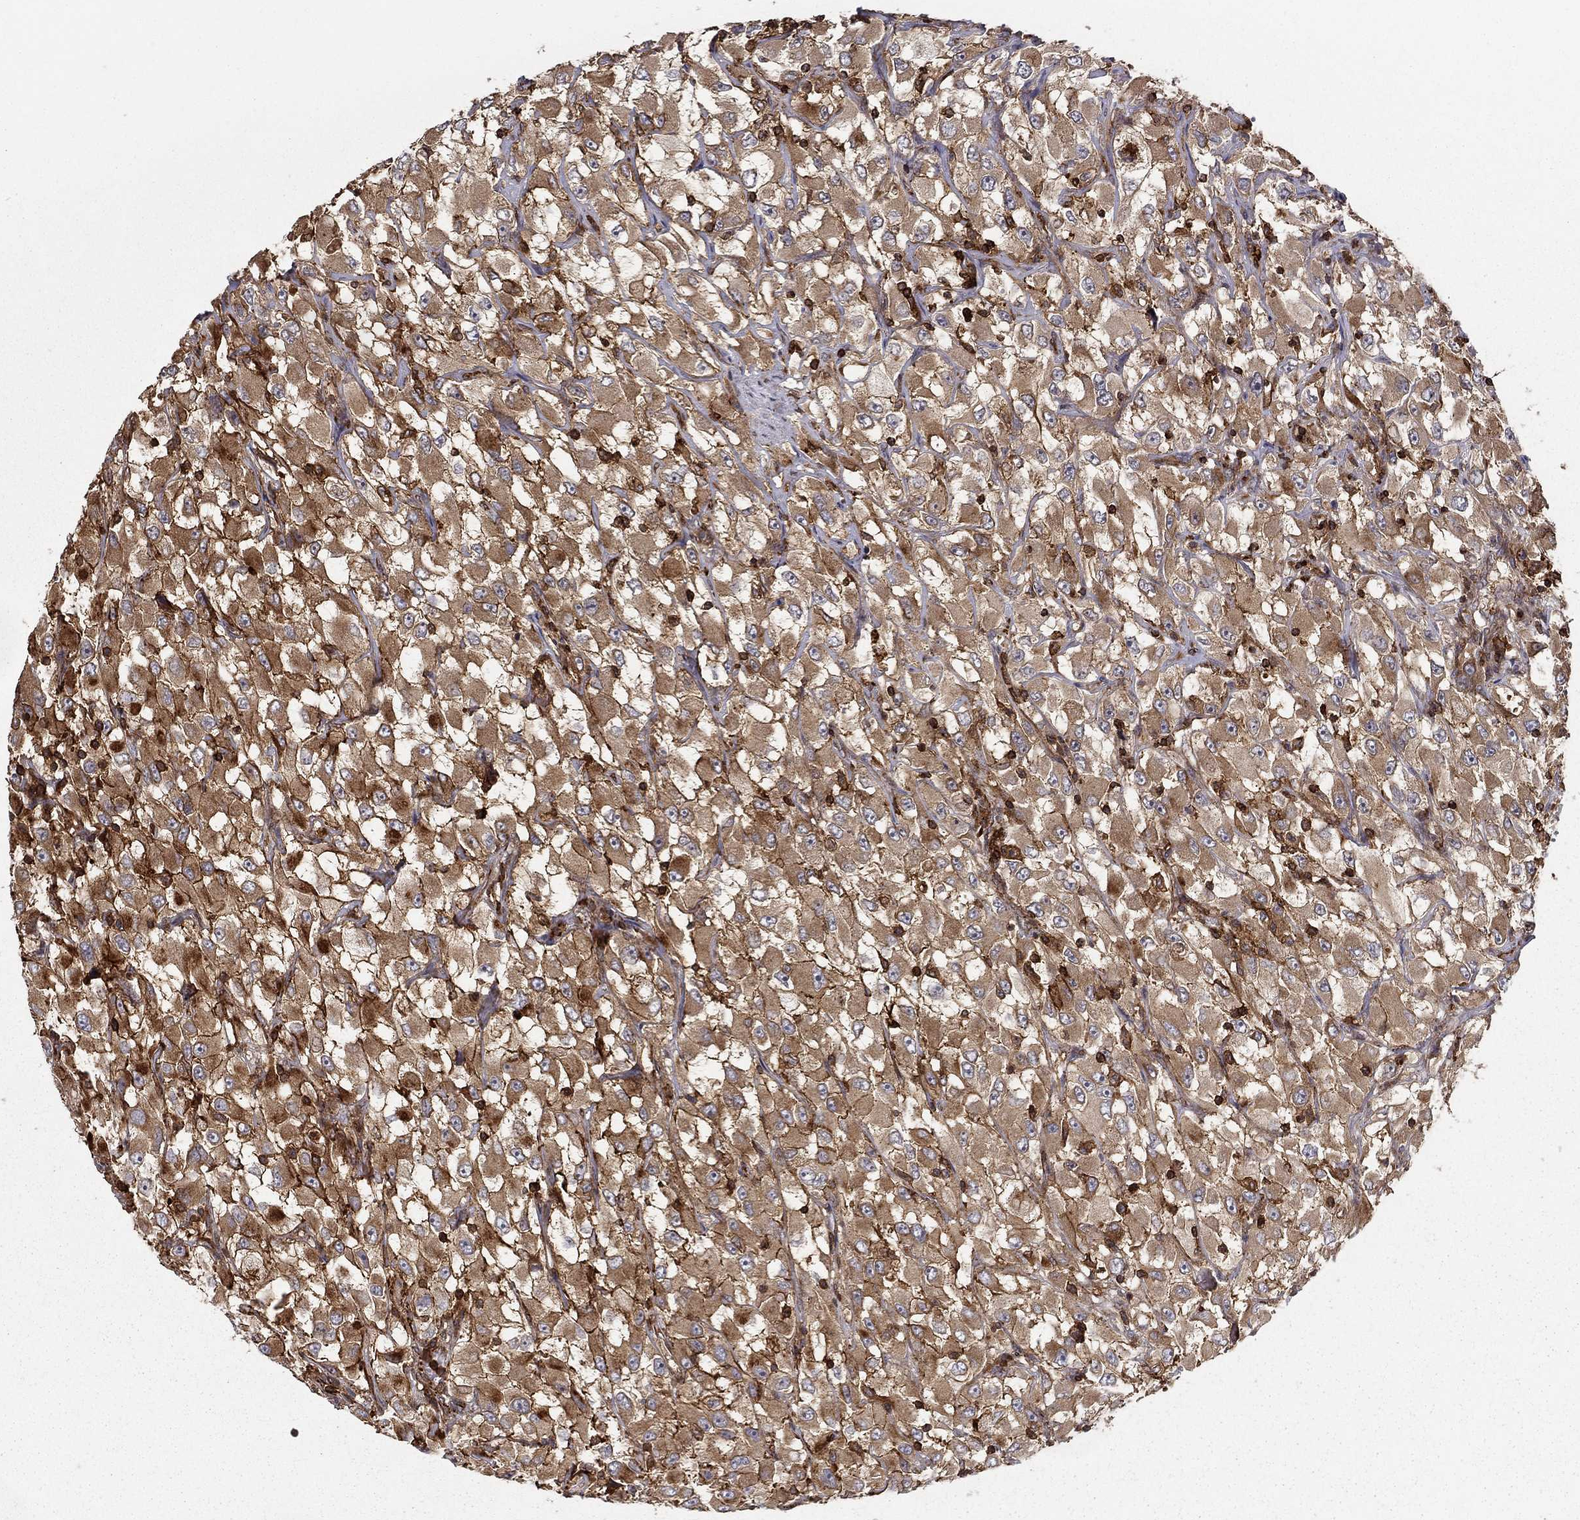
{"staining": {"intensity": "moderate", "quantity": ">75%", "location": "cytoplasmic/membranous"}, "tissue": "renal cancer", "cell_type": "Tumor cells", "image_type": "cancer", "snomed": [{"axis": "morphology", "description": "Adenocarcinoma, NOS"}, {"axis": "topography", "description": "Kidney"}], "caption": "Adenocarcinoma (renal) stained for a protein exhibits moderate cytoplasmic/membranous positivity in tumor cells.", "gene": "ADM", "patient": {"sex": "female", "age": 52}}